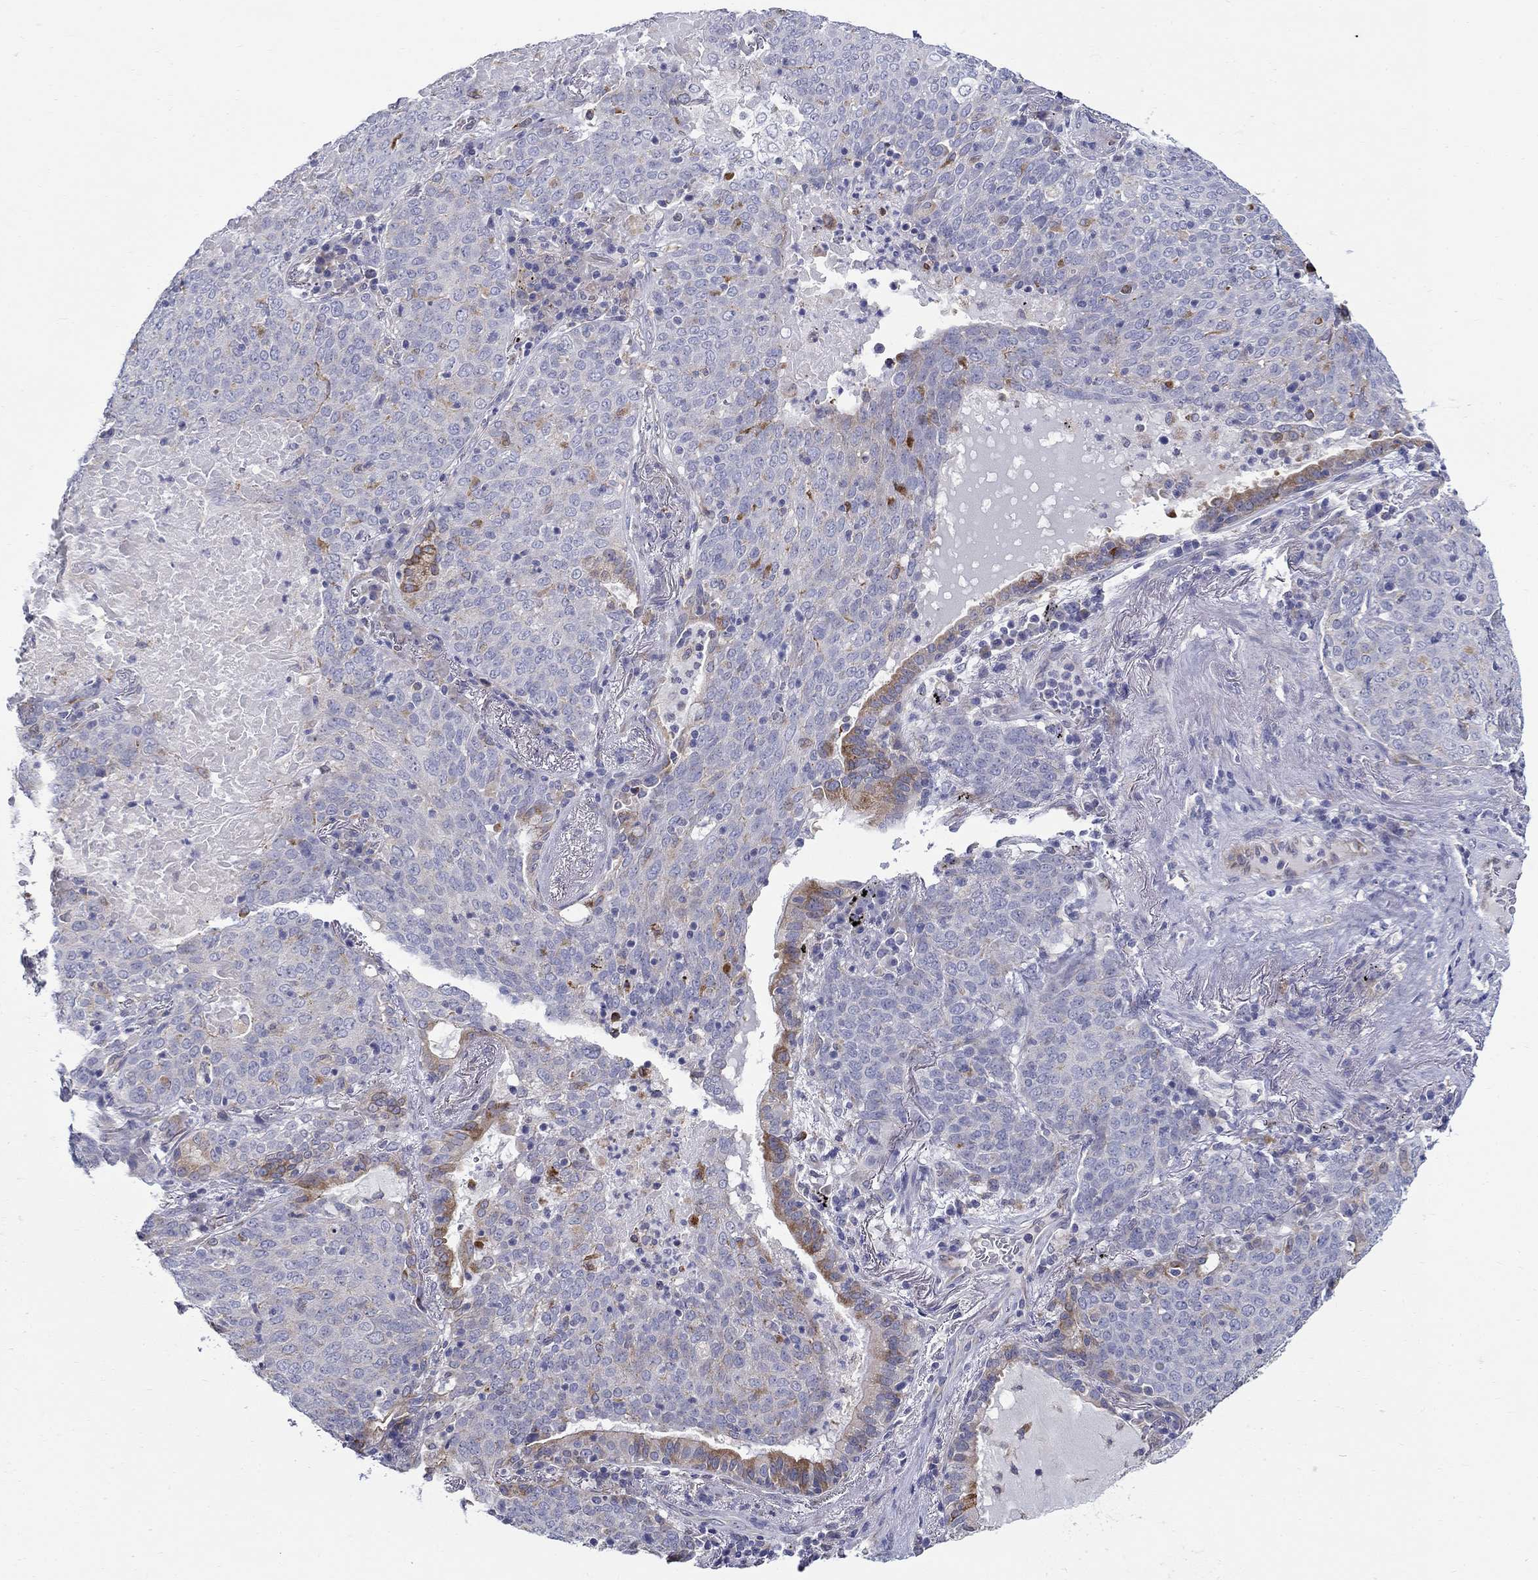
{"staining": {"intensity": "moderate", "quantity": "<25%", "location": "cytoplasmic/membranous"}, "tissue": "lung cancer", "cell_type": "Tumor cells", "image_type": "cancer", "snomed": [{"axis": "morphology", "description": "Squamous cell carcinoma, NOS"}, {"axis": "topography", "description": "Lung"}], "caption": "Lung cancer tissue displays moderate cytoplasmic/membranous staining in approximately <25% of tumor cells, visualized by immunohistochemistry.", "gene": "QRFPR", "patient": {"sex": "male", "age": 82}}